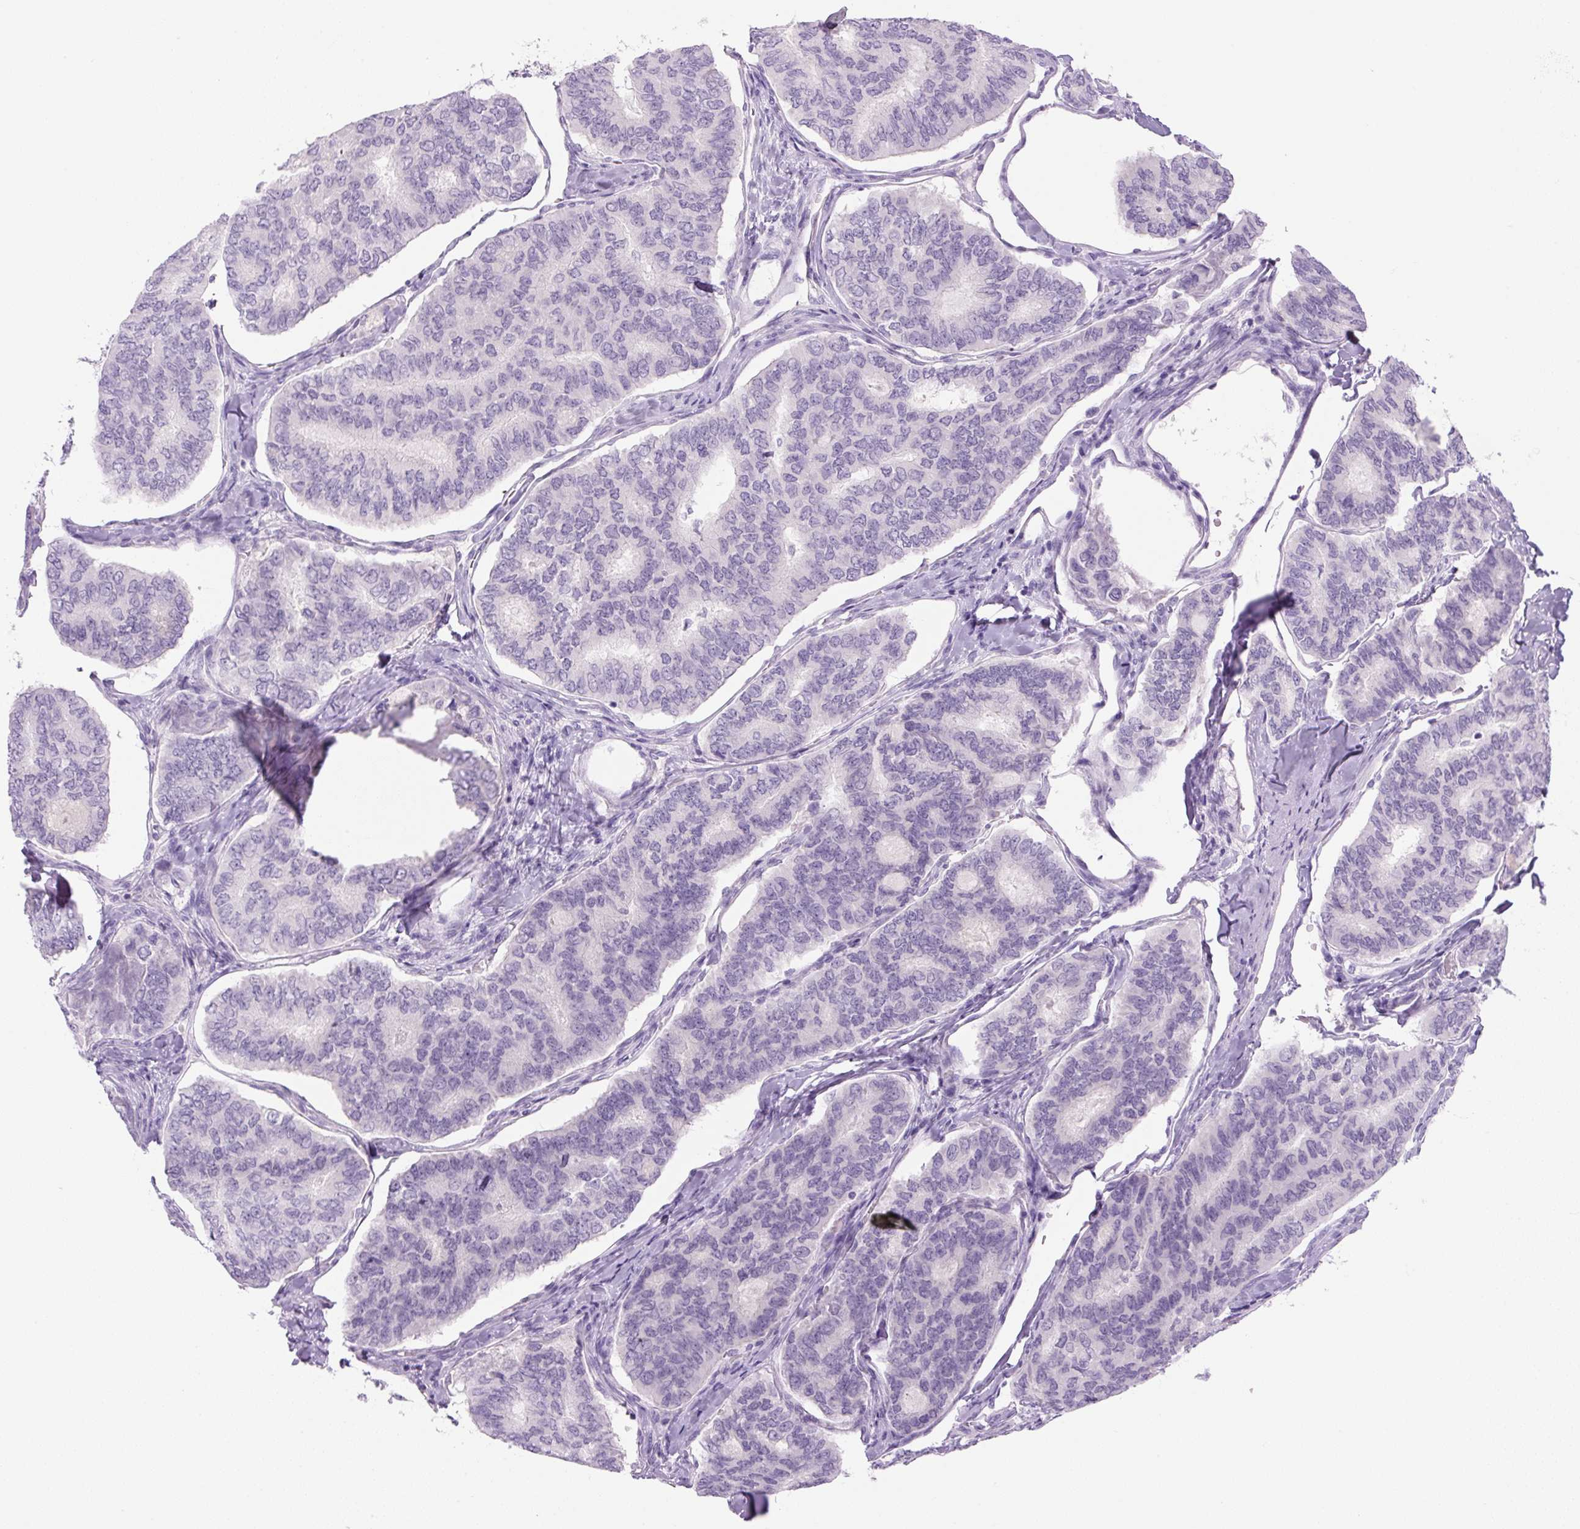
{"staining": {"intensity": "negative", "quantity": "none", "location": "none"}, "tissue": "thyroid cancer", "cell_type": "Tumor cells", "image_type": "cancer", "snomed": [{"axis": "morphology", "description": "Papillary adenocarcinoma, NOS"}, {"axis": "topography", "description": "Thyroid gland"}], "caption": "IHC histopathology image of neoplastic tissue: thyroid cancer stained with DAB (3,3'-diaminobenzidine) exhibits no significant protein positivity in tumor cells.", "gene": "COL9A2", "patient": {"sex": "female", "age": 35}}